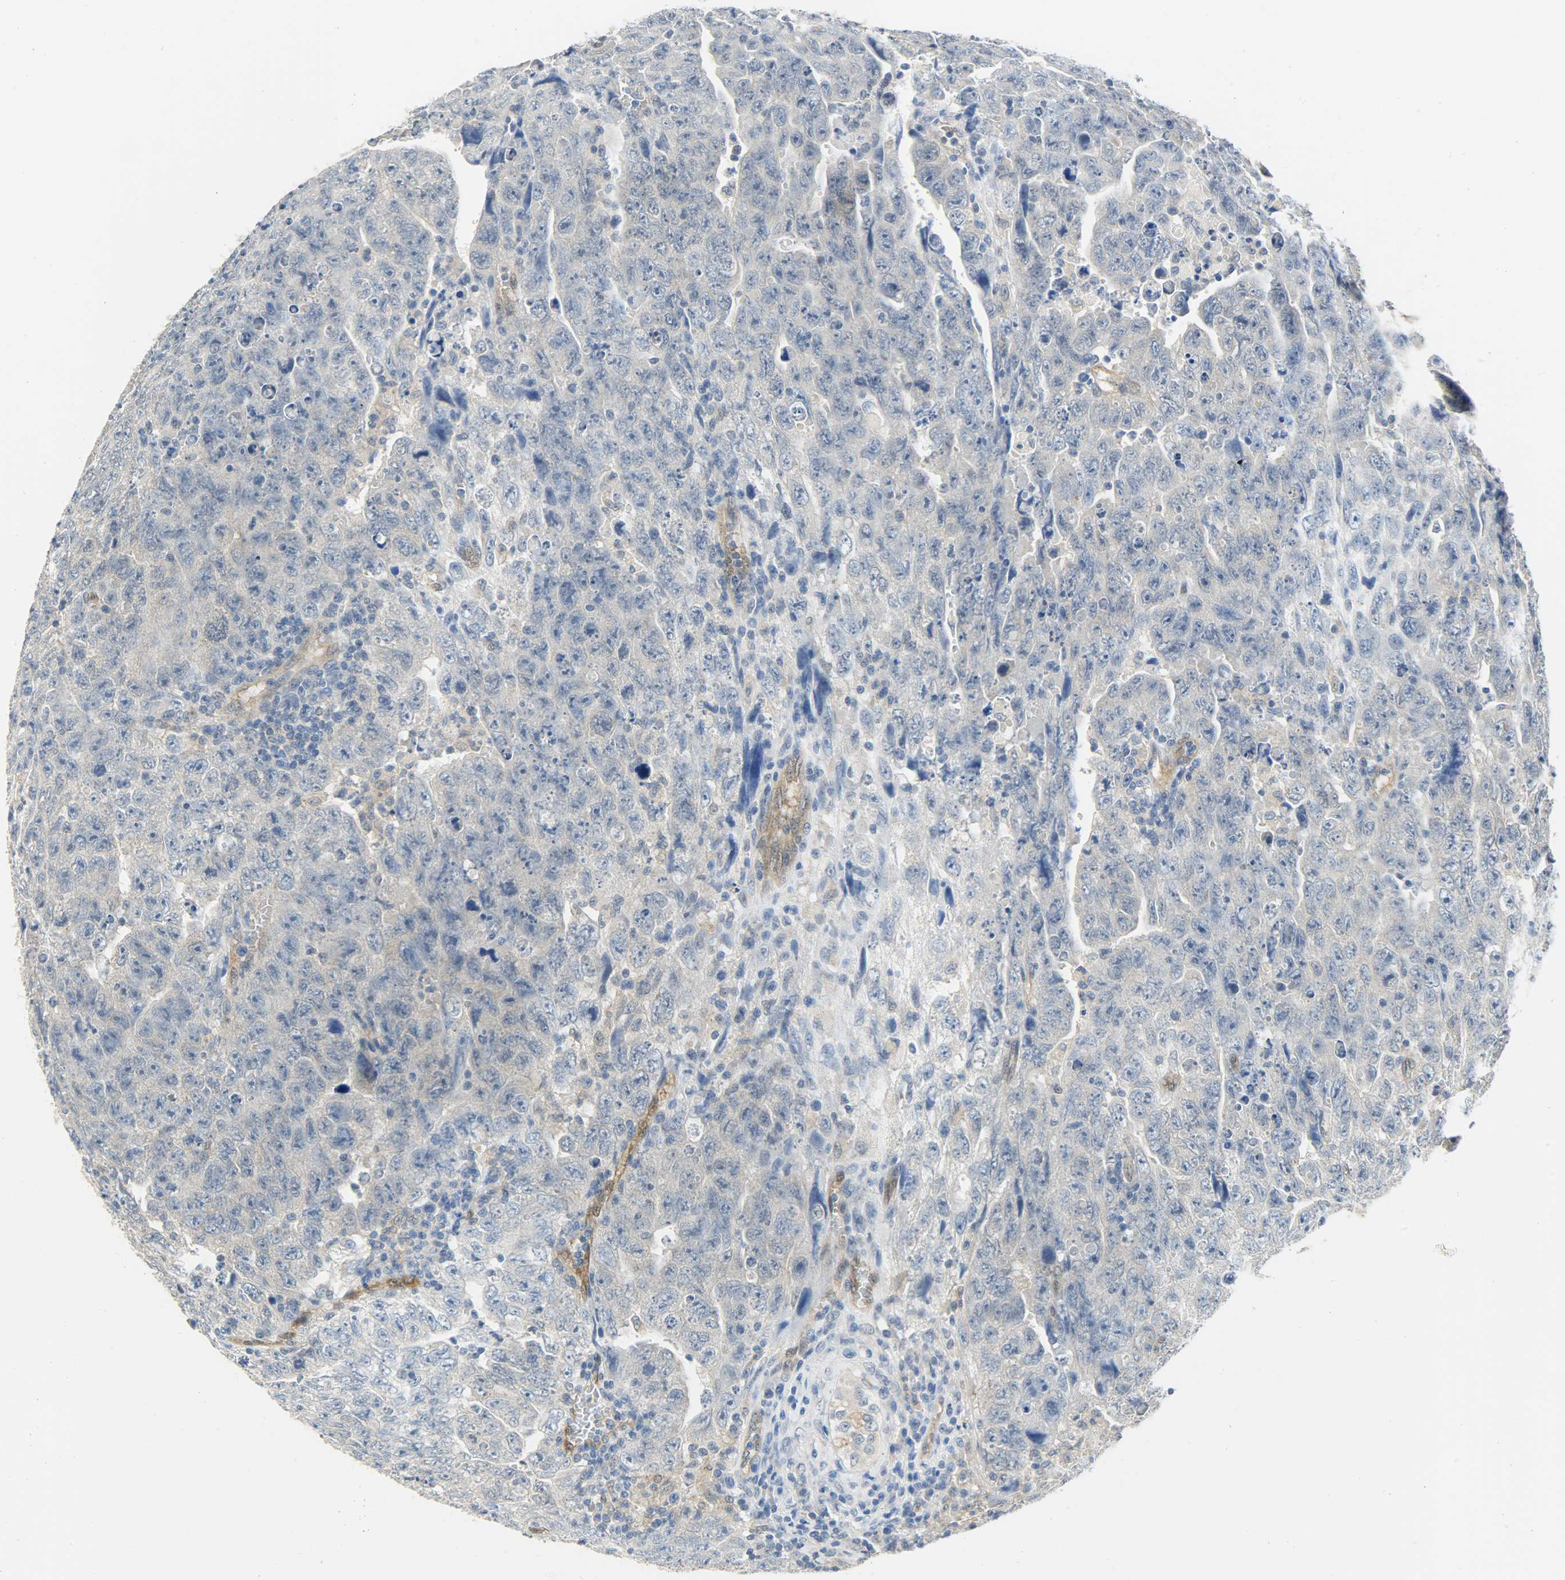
{"staining": {"intensity": "negative", "quantity": "none", "location": "none"}, "tissue": "testis cancer", "cell_type": "Tumor cells", "image_type": "cancer", "snomed": [{"axis": "morphology", "description": "Carcinoma, Embryonal, NOS"}, {"axis": "topography", "description": "Testis"}], "caption": "A high-resolution photomicrograph shows immunohistochemistry staining of testis cancer (embryonal carcinoma), which shows no significant staining in tumor cells. (DAB (3,3'-diaminobenzidine) immunohistochemistry (IHC) visualized using brightfield microscopy, high magnification).", "gene": "FKBP1A", "patient": {"sex": "male", "age": 28}}